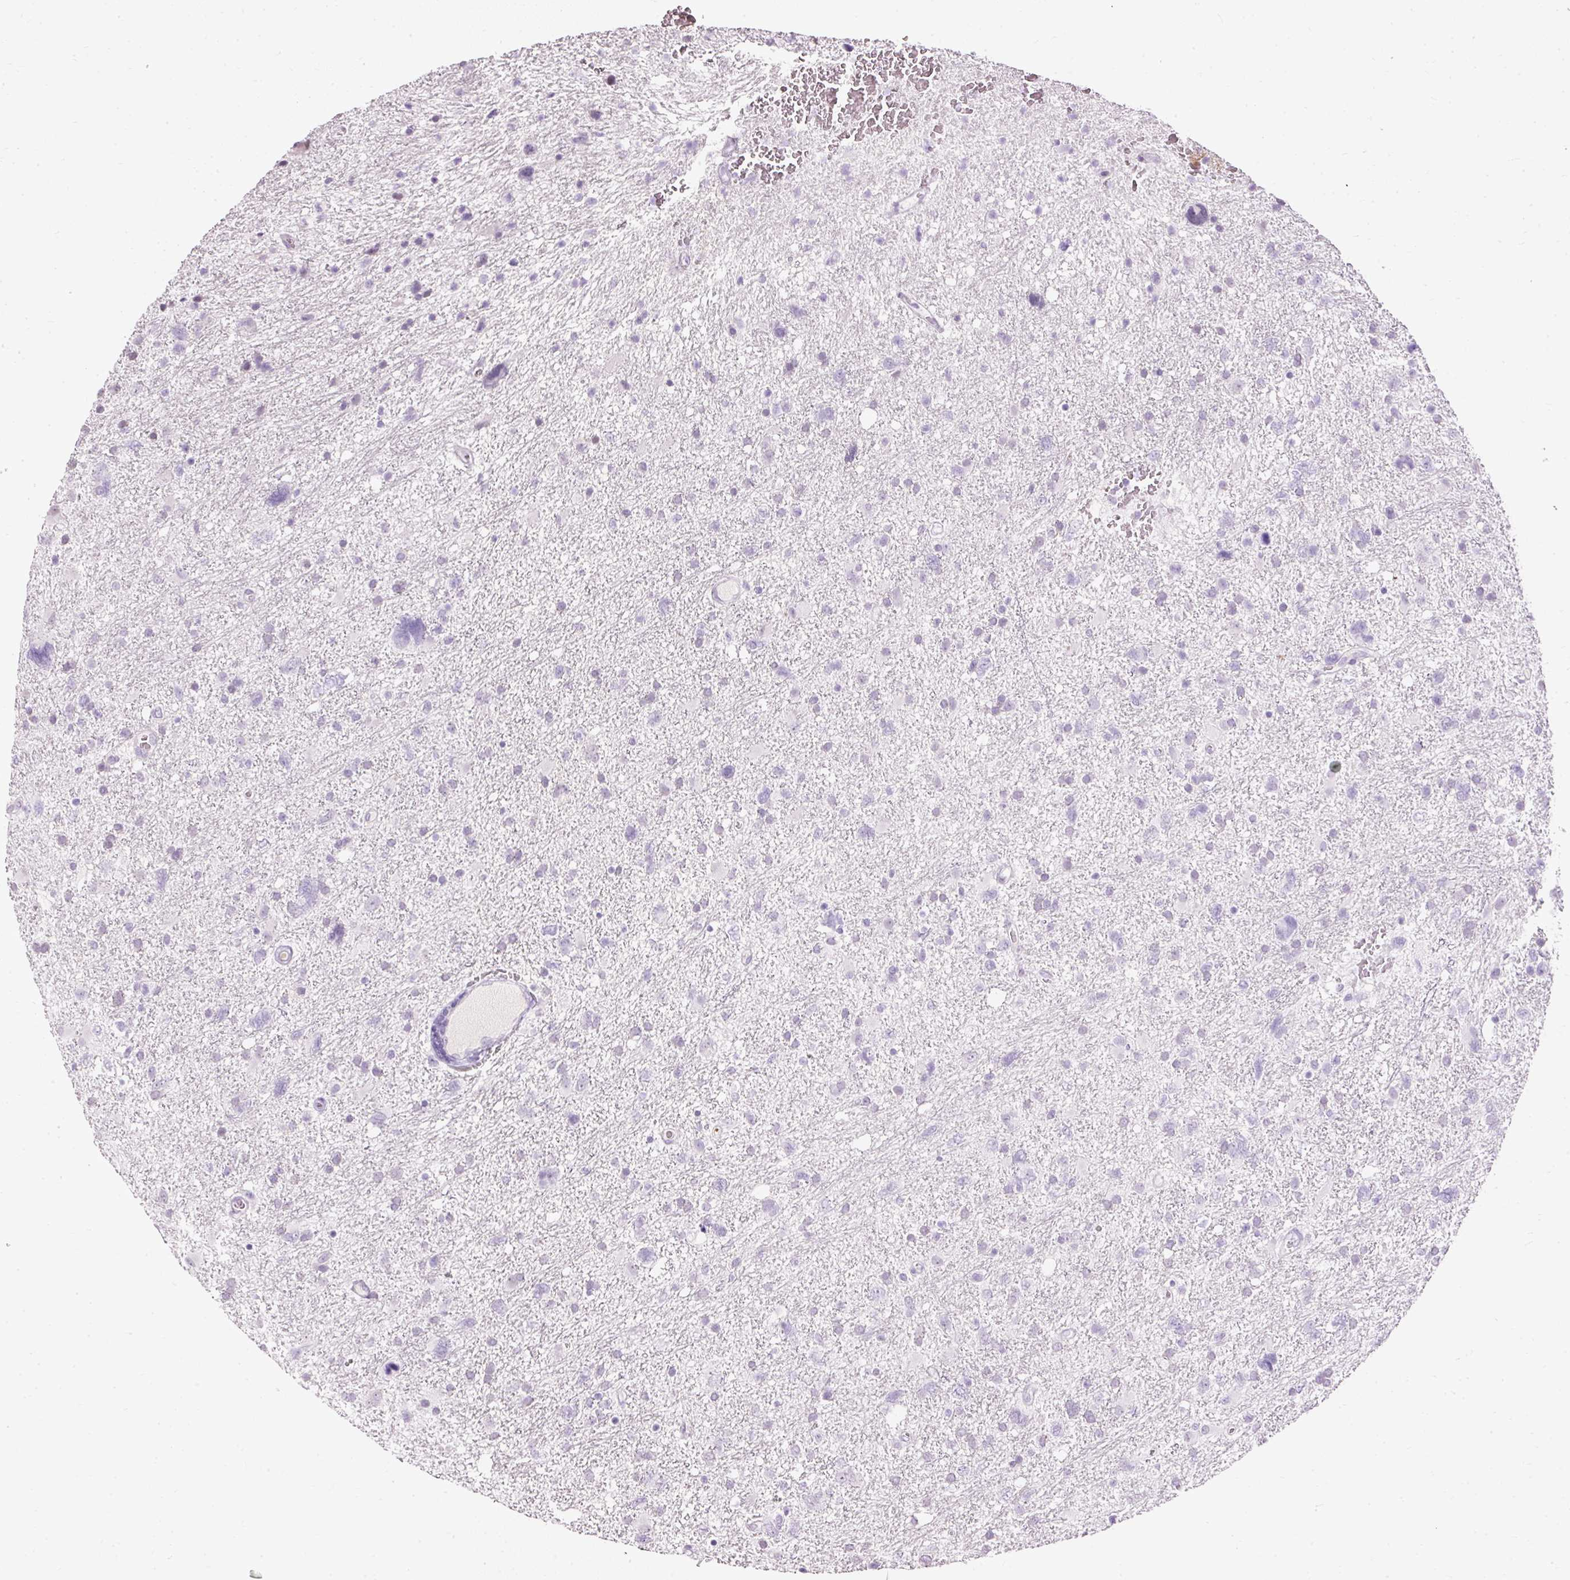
{"staining": {"intensity": "negative", "quantity": "none", "location": "none"}, "tissue": "glioma", "cell_type": "Tumor cells", "image_type": "cancer", "snomed": [{"axis": "morphology", "description": "Glioma, malignant, High grade"}, {"axis": "topography", "description": "Brain"}], "caption": "There is no significant staining in tumor cells of glioma.", "gene": "PDE6B", "patient": {"sex": "male", "age": 61}}